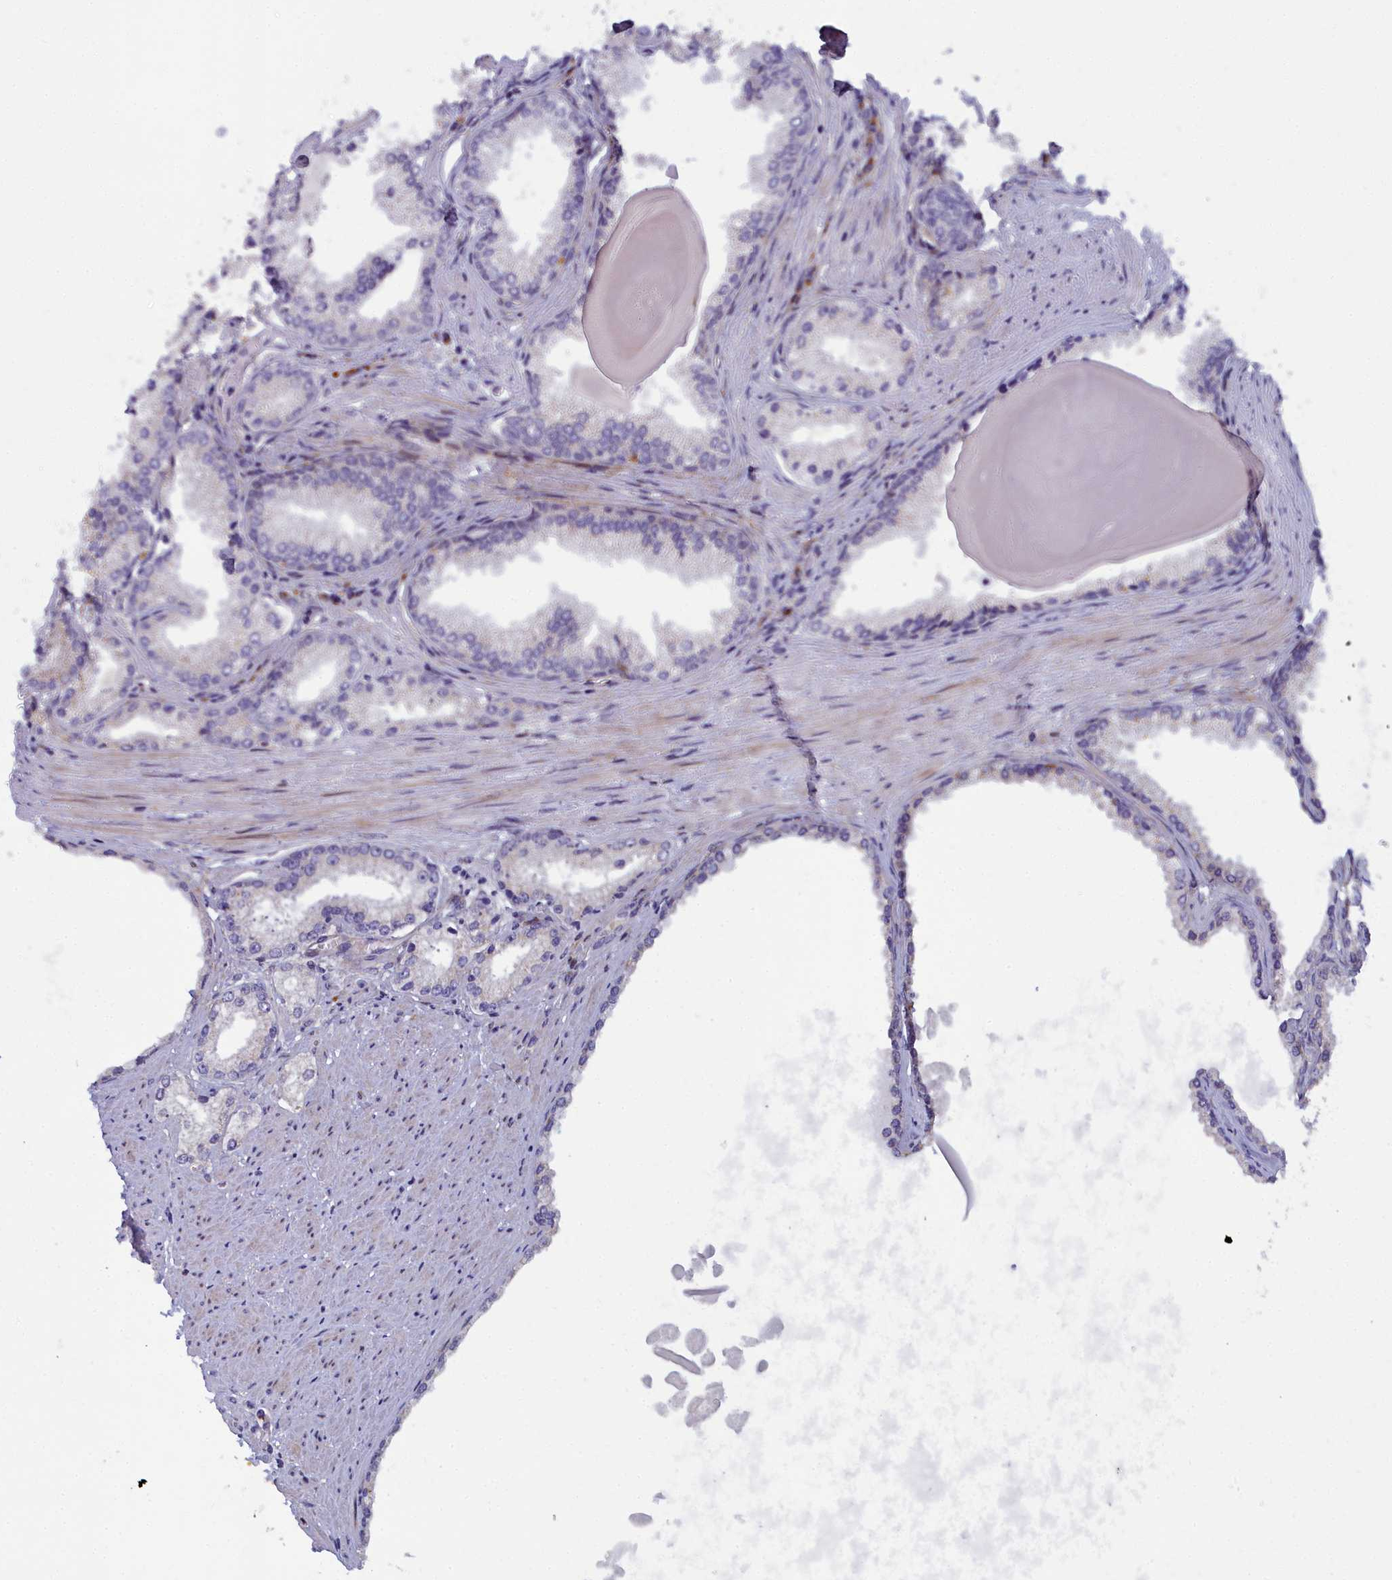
{"staining": {"intensity": "negative", "quantity": "none", "location": "none"}, "tissue": "prostate cancer", "cell_type": "Tumor cells", "image_type": "cancer", "snomed": [{"axis": "morphology", "description": "Adenocarcinoma, High grade"}, {"axis": "topography", "description": "Prostate"}], "caption": "Immunohistochemistry image of neoplastic tissue: human prostate adenocarcinoma (high-grade) stained with DAB (3,3'-diaminobenzidine) exhibits no significant protein expression in tumor cells.", "gene": "B9D2", "patient": {"sex": "male", "age": 66}}